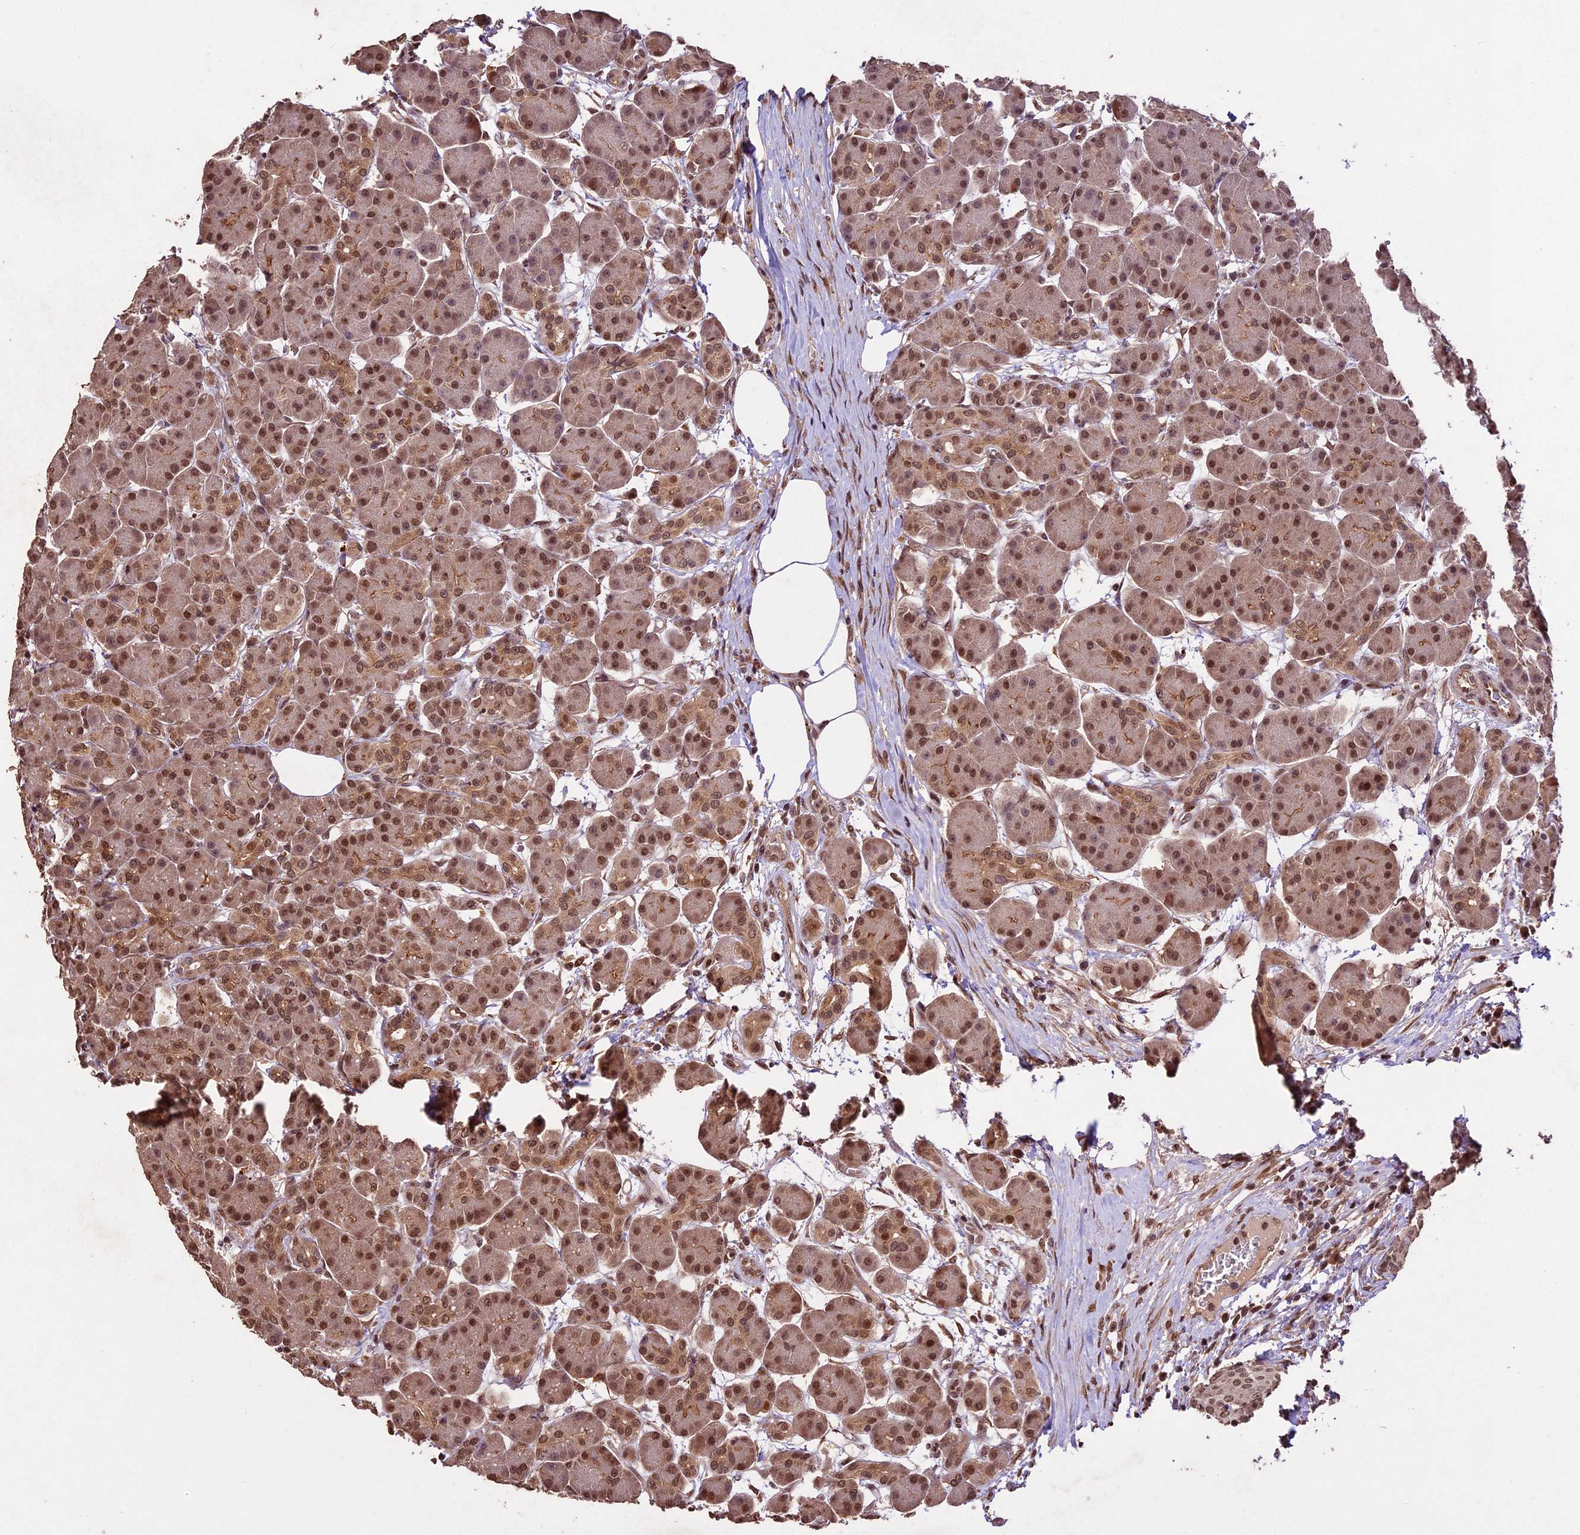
{"staining": {"intensity": "moderate", "quantity": ">75%", "location": "cytoplasmic/membranous,nuclear"}, "tissue": "pancreas", "cell_type": "Exocrine glandular cells", "image_type": "normal", "snomed": [{"axis": "morphology", "description": "Normal tissue, NOS"}, {"axis": "topography", "description": "Pancreas"}], "caption": "Immunohistochemistry (IHC) micrograph of normal human pancreas stained for a protein (brown), which demonstrates medium levels of moderate cytoplasmic/membranous,nuclear expression in about >75% of exocrine glandular cells.", "gene": "CDKN2AIP", "patient": {"sex": "male", "age": 63}}